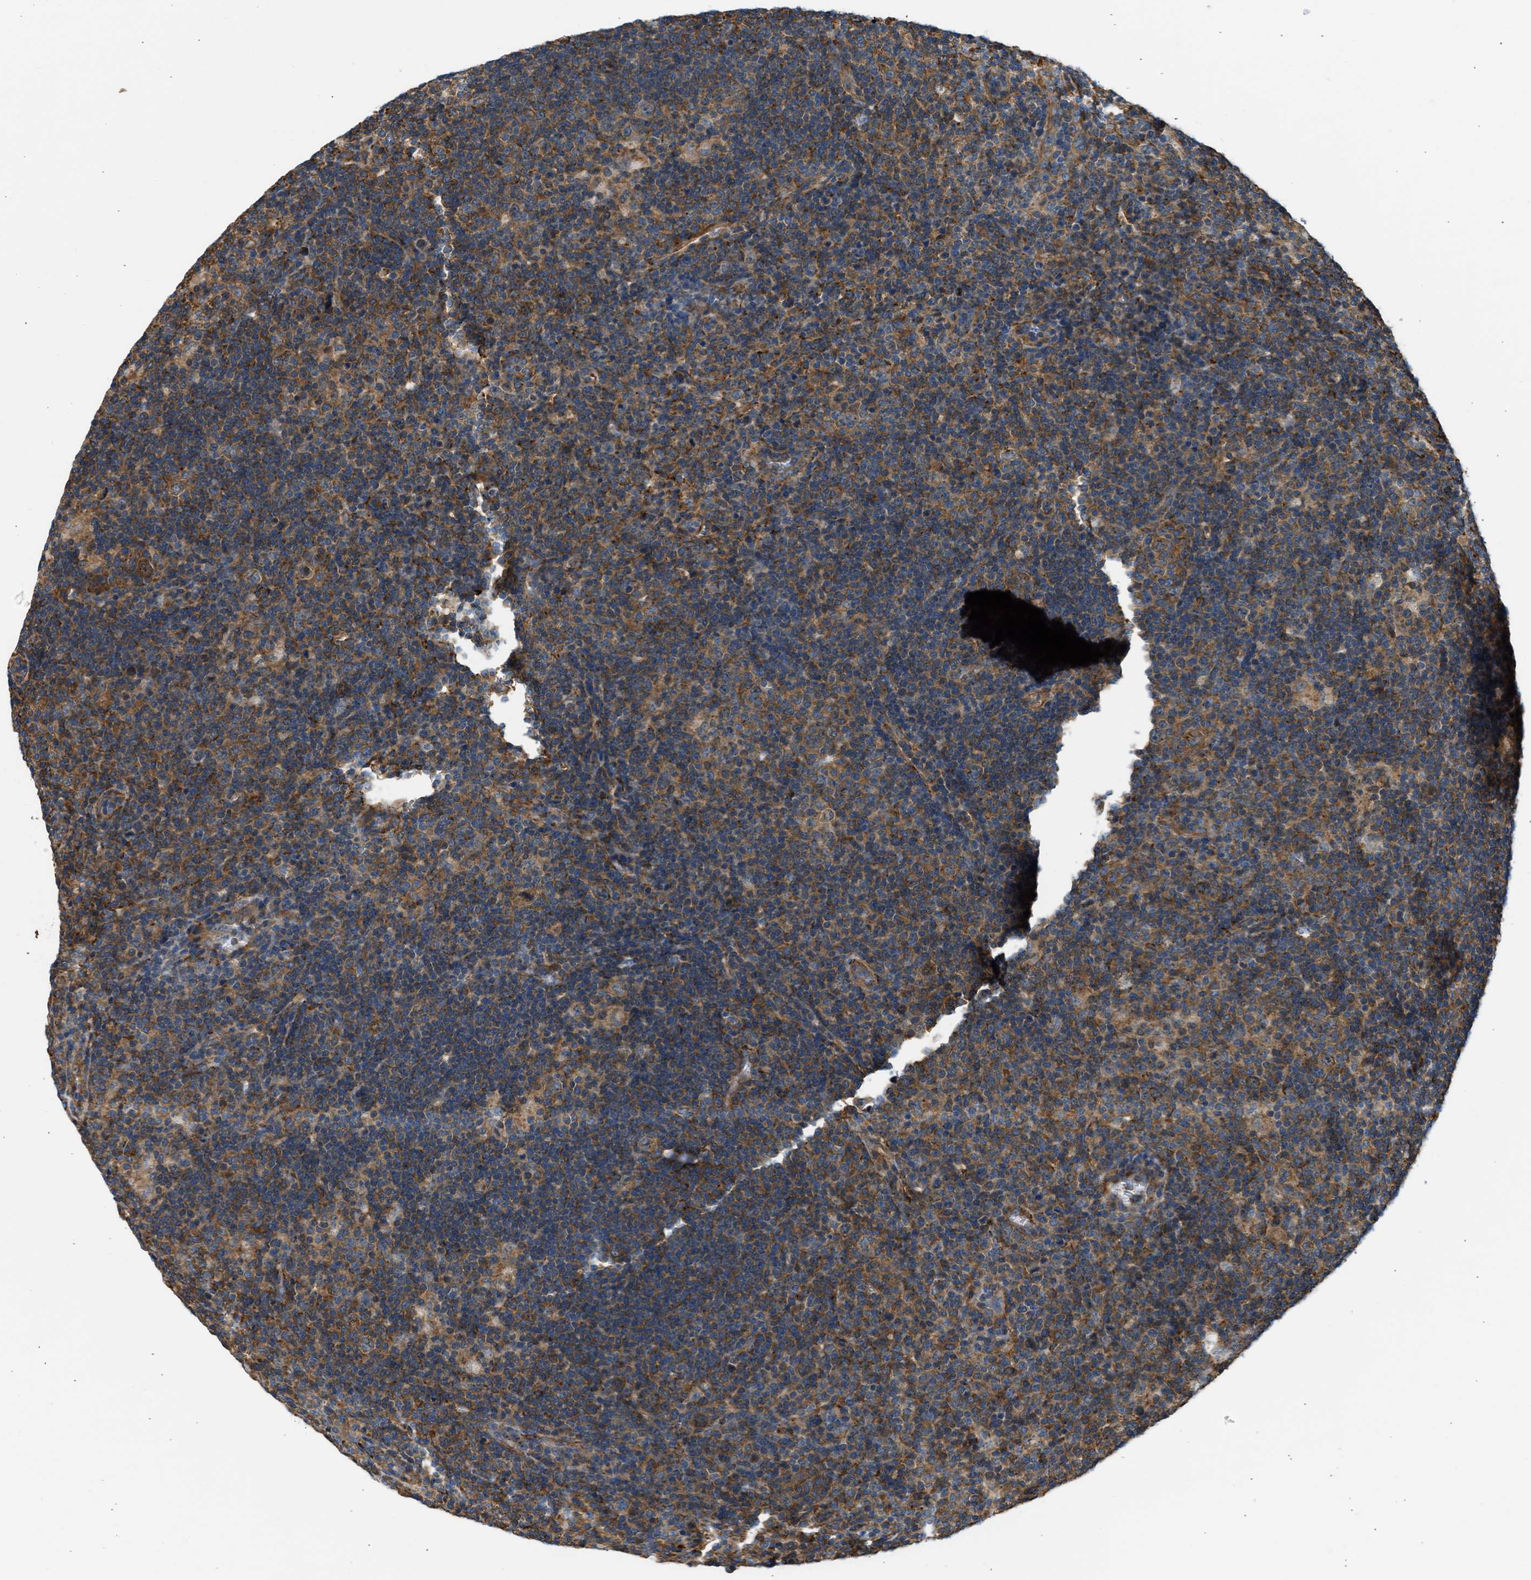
{"staining": {"intensity": "moderate", "quantity": ">75%", "location": "cytoplasmic/membranous"}, "tissue": "lymphoma", "cell_type": "Tumor cells", "image_type": "cancer", "snomed": [{"axis": "morphology", "description": "Hodgkin's disease, NOS"}, {"axis": "topography", "description": "Lymph node"}], "caption": "Protein analysis of lymphoma tissue displays moderate cytoplasmic/membranous expression in approximately >75% of tumor cells.", "gene": "SEPTIN2", "patient": {"sex": "female", "age": 57}}